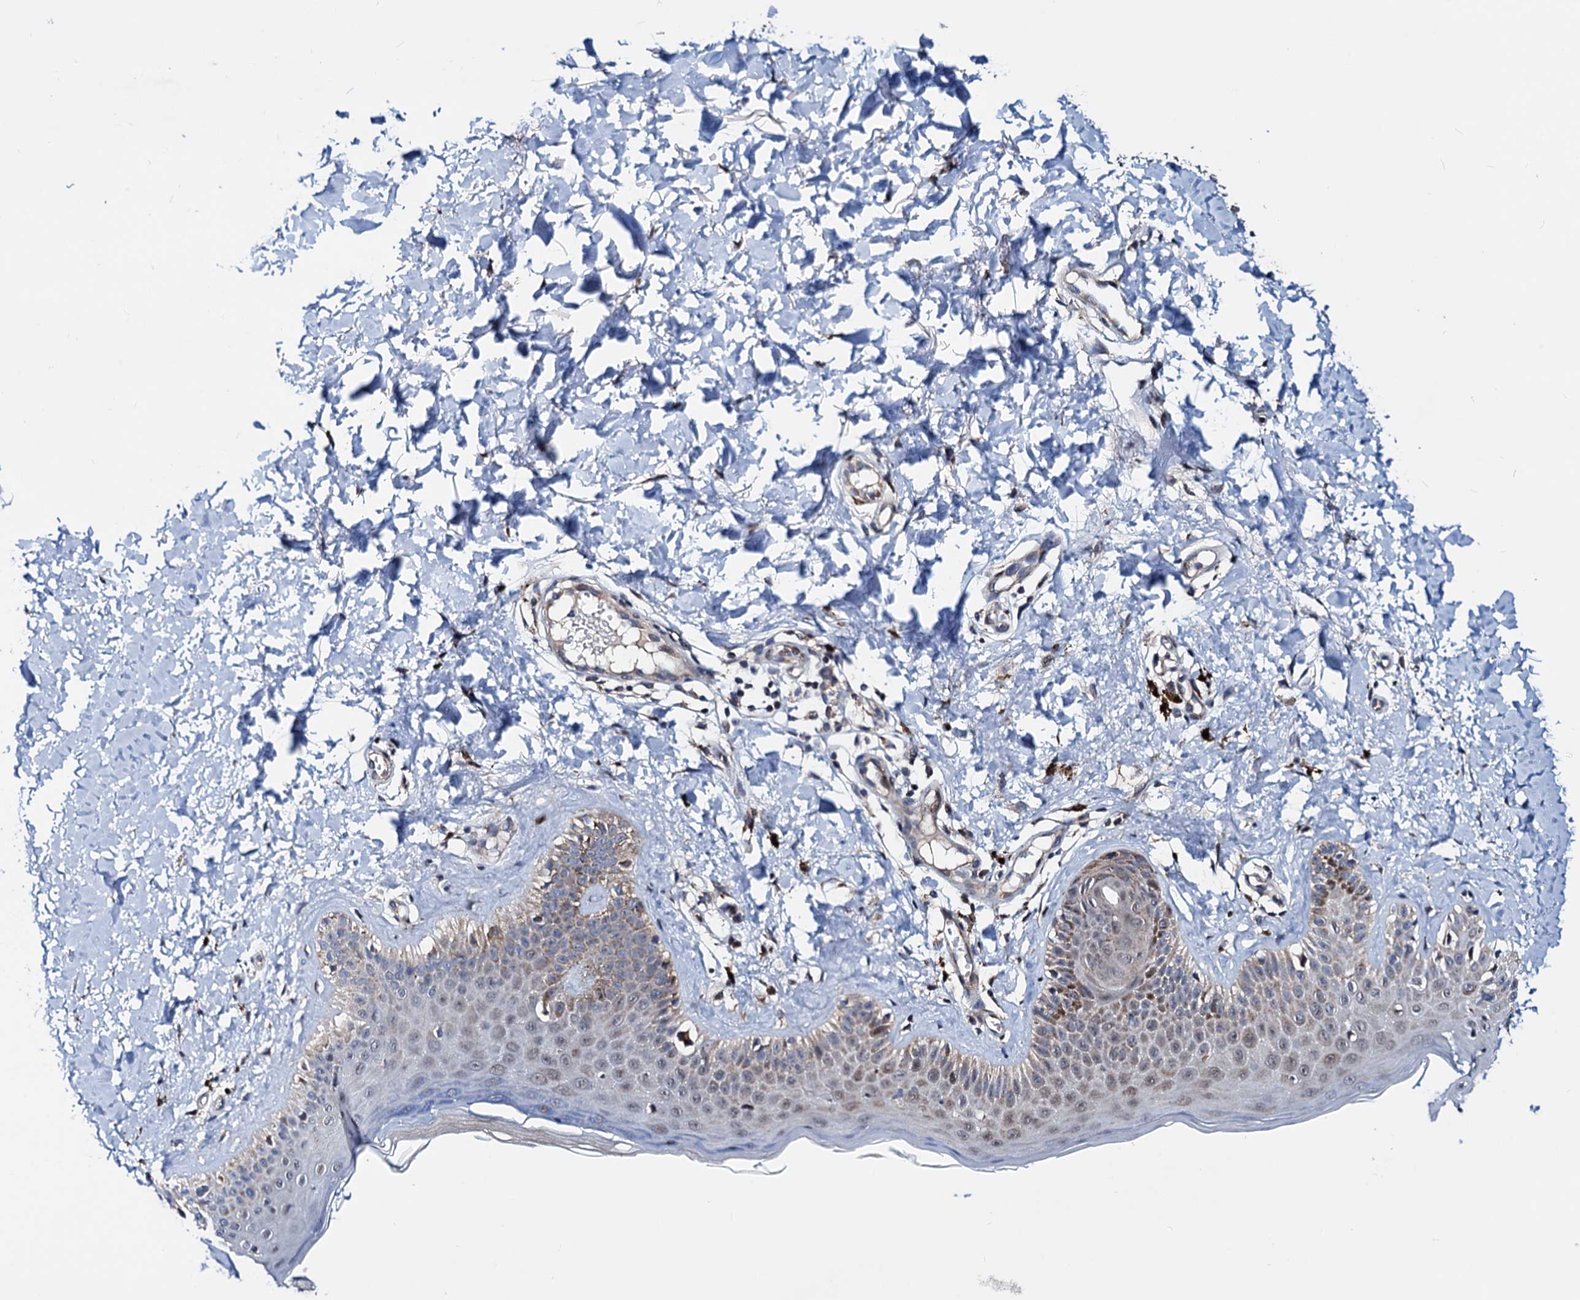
{"staining": {"intensity": "moderate", "quantity": ">75%", "location": "cytoplasmic/membranous"}, "tissue": "skin", "cell_type": "Fibroblasts", "image_type": "normal", "snomed": [{"axis": "morphology", "description": "Normal tissue, NOS"}, {"axis": "topography", "description": "Skin"}], "caption": "Protein staining of benign skin shows moderate cytoplasmic/membranous positivity in approximately >75% of fibroblasts. Using DAB (3,3'-diaminobenzidine) (brown) and hematoxylin (blue) stains, captured at high magnification using brightfield microscopy.", "gene": "COA4", "patient": {"sex": "male", "age": 52}}